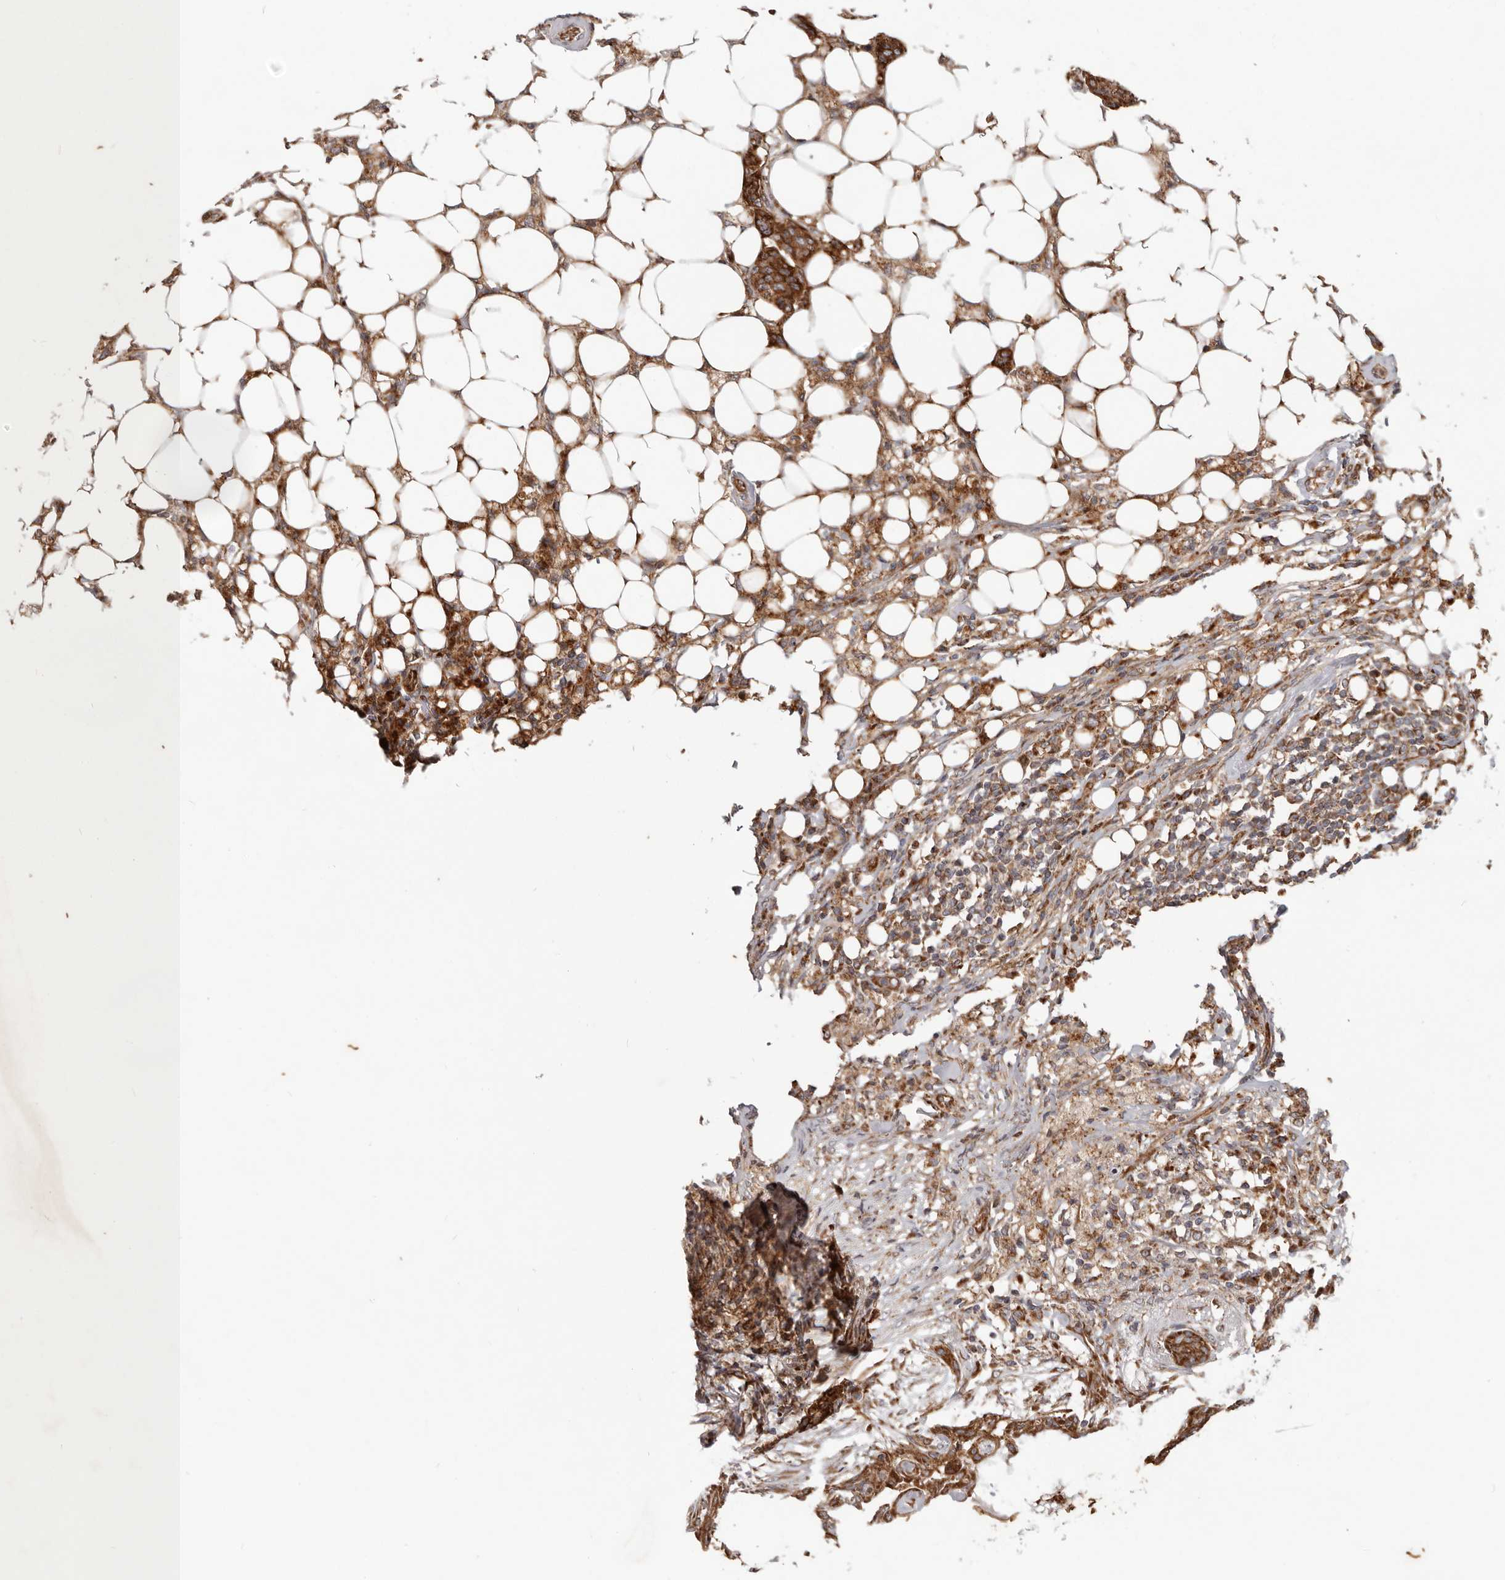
{"staining": {"intensity": "moderate", "quantity": ">75%", "location": "cytoplasmic/membranous"}, "tissue": "breast cancer", "cell_type": "Tumor cells", "image_type": "cancer", "snomed": [{"axis": "morphology", "description": "Duct carcinoma"}, {"axis": "topography", "description": "Breast"}], "caption": "Immunohistochemistry (IHC) micrograph of neoplastic tissue: breast cancer stained using IHC displays medium levels of moderate protein expression localized specifically in the cytoplasmic/membranous of tumor cells, appearing as a cytoplasmic/membranous brown color.", "gene": "MRPS10", "patient": {"sex": "female", "age": 40}}